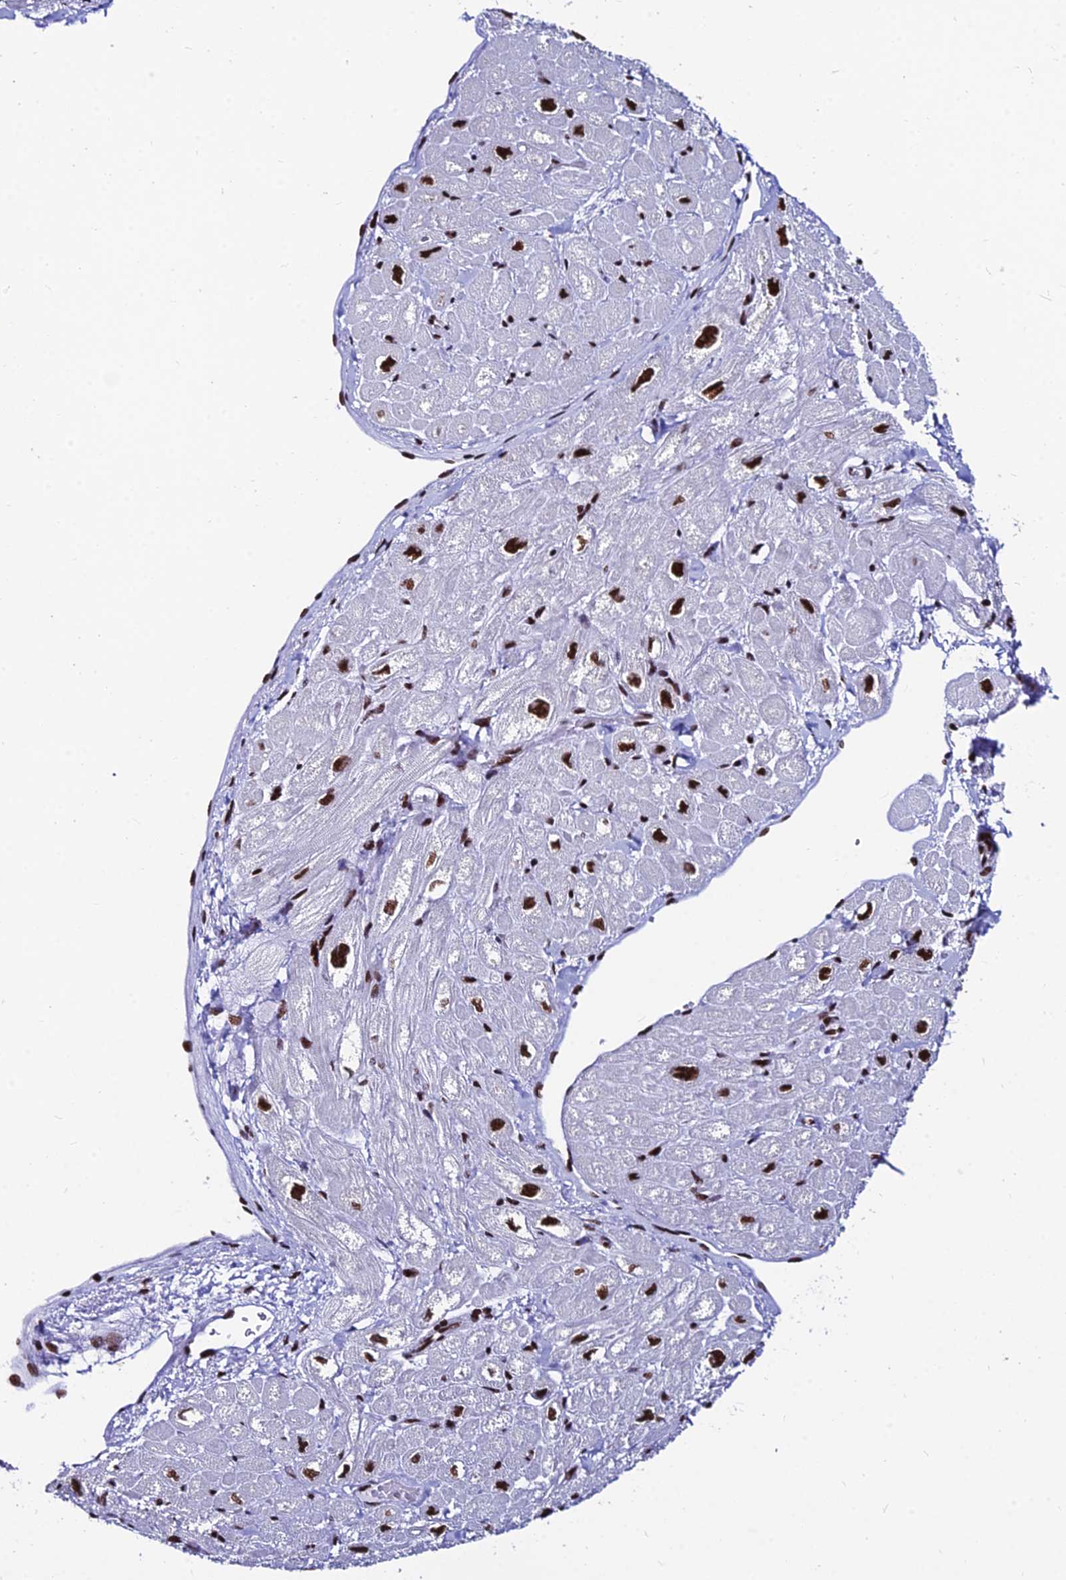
{"staining": {"intensity": "strong", "quantity": "<25%", "location": "nuclear"}, "tissue": "heart muscle", "cell_type": "Cardiomyocytes", "image_type": "normal", "snomed": [{"axis": "morphology", "description": "Normal tissue, NOS"}, {"axis": "topography", "description": "Heart"}], "caption": "This micrograph exhibits IHC staining of benign human heart muscle, with medium strong nuclear staining in approximately <25% of cardiomyocytes.", "gene": "HNRNPH1", "patient": {"sex": "male", "age": 65}}